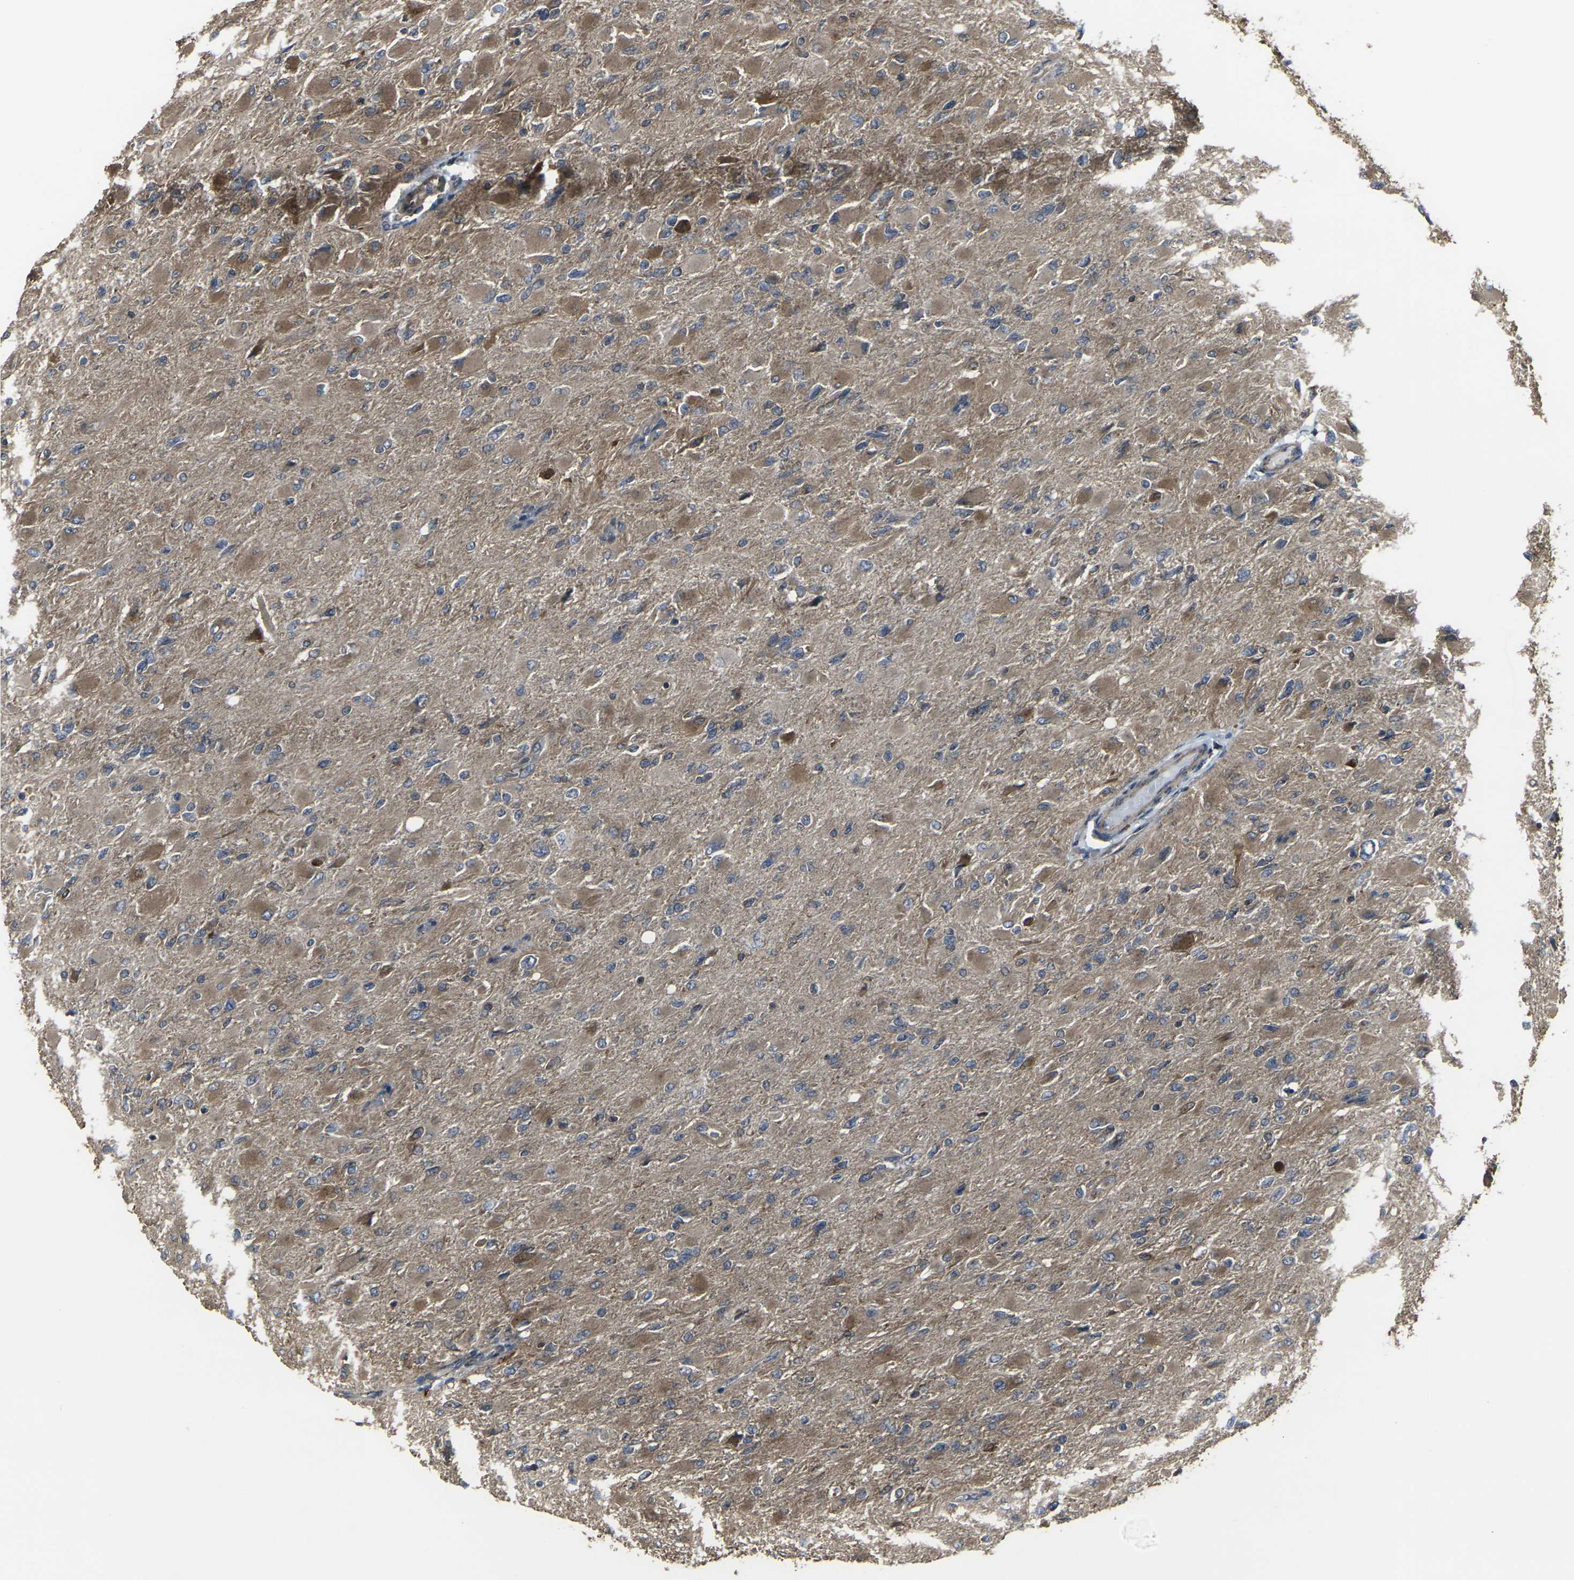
{"staining": {"intensity": "weak", "quantity": ">75%", "location": "cytoplasmic/membranous"}, "tissue": "glioma", "cell_type": "Tumor cells", "image_type": "cancer", "snomed": [{"axis": "morphology", "description": "Glioma, malignant, High grade"}, {"axis": "topography", "description": "Cerebral cortex"}], "caption": "A brown stain shows weak cytoplasmic/membranous staining of a protein in human glioma tumor cells.", "gene": "PRKACB", "patient": {"sex": "female", "age": 36}}